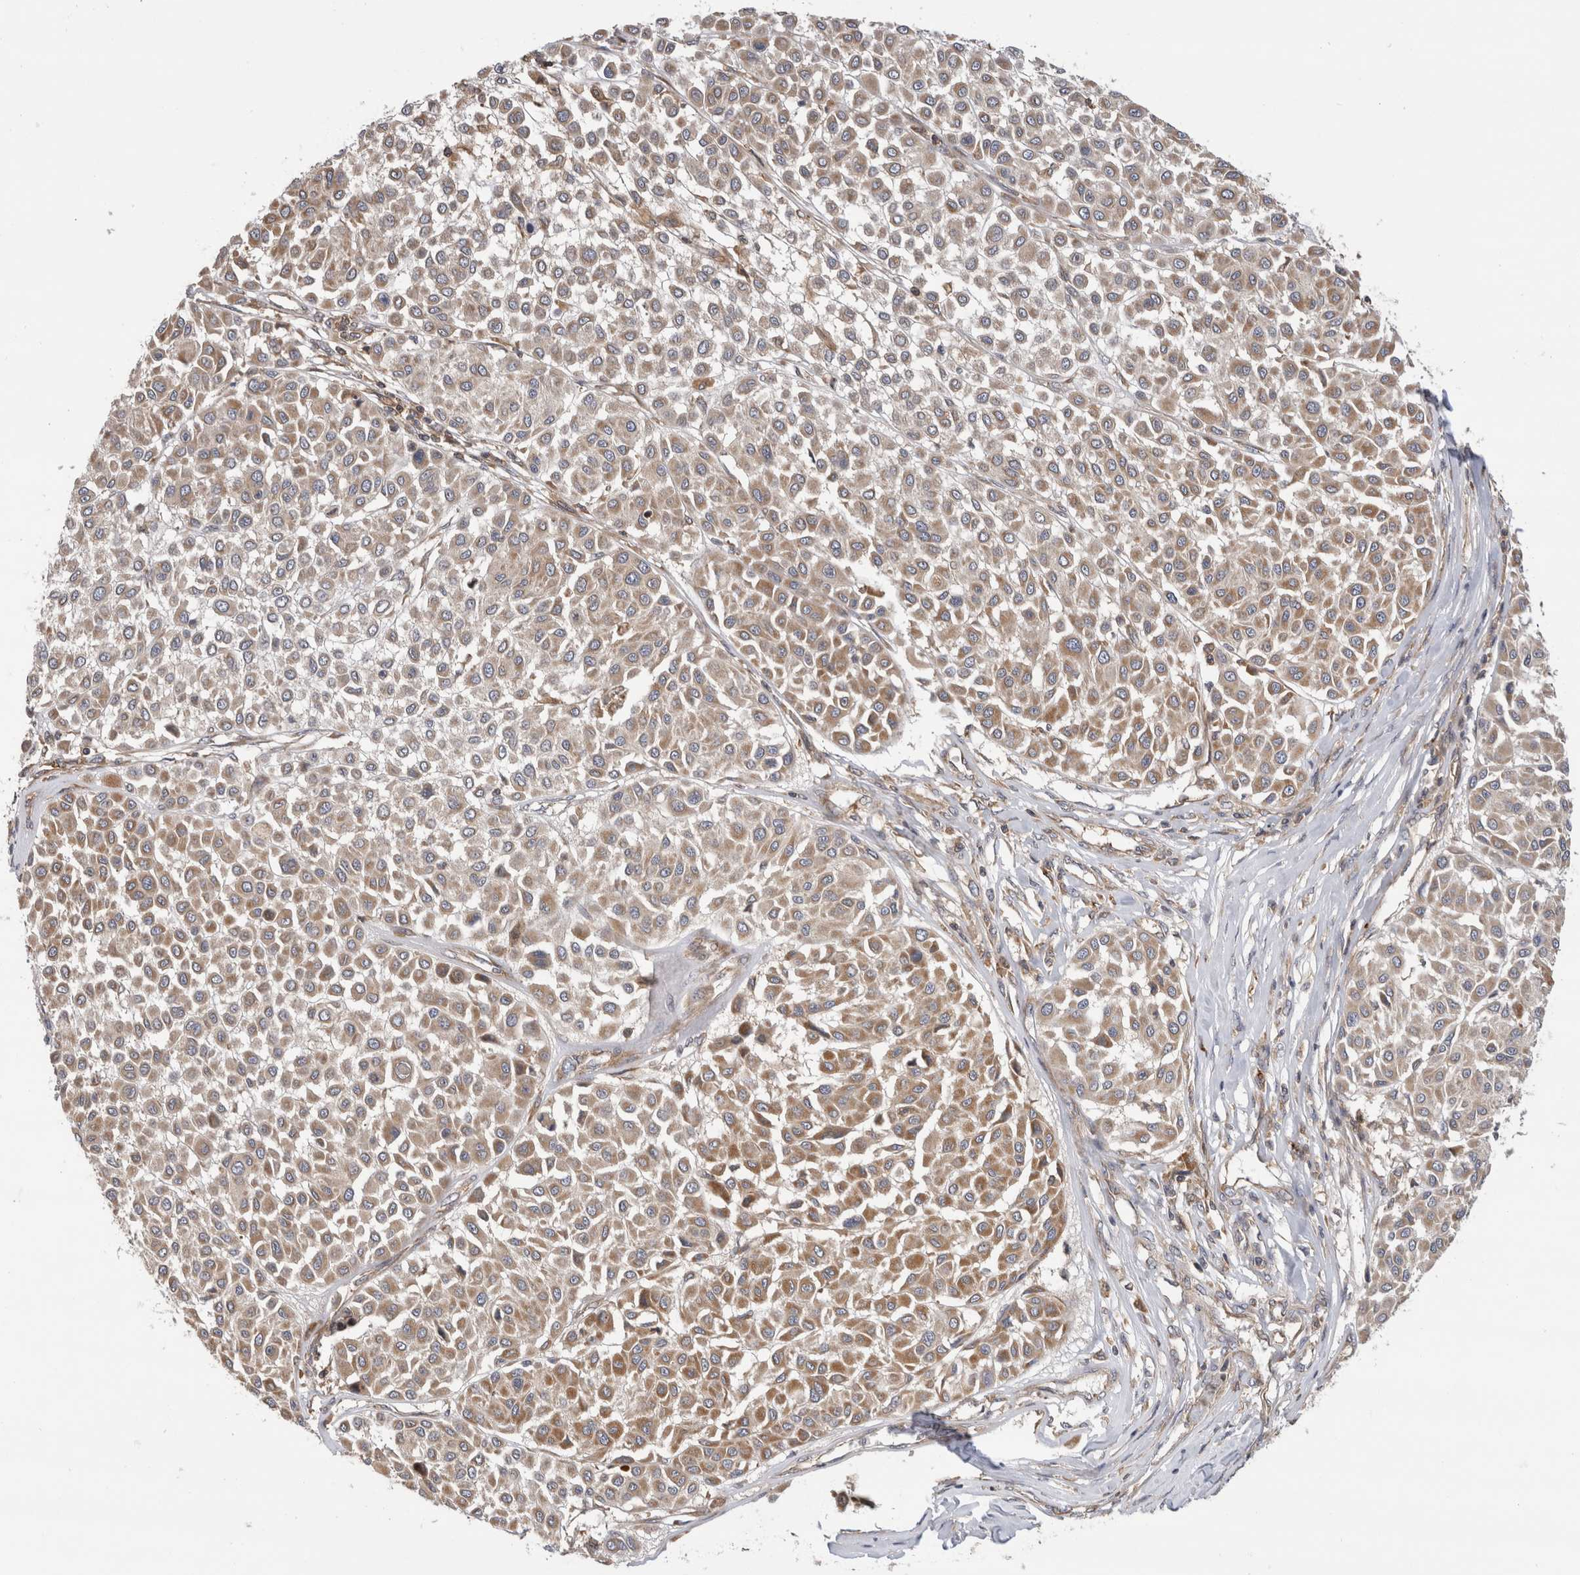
{"staining": {"intensity": "moderate", "quantity": ">75%", "location": "cytoplasmic/membranous"}, "tissue": "melanoma", "cell_type": "Tumor cells", "image_type": "cancer", "snomed": [{"axis": "morphology", "description": "Malignant melanoma, Metastatic site"}, {"axis": "topography", "description": "Soft tissue"}], "caption": "Immunohistochemistry (IHC) image of neoplastic tissue: melanoma stained using immunohistochemistry reveals medium levels of moderate protein expression localized specifically in the cytoplasmic/membranous of tumor cells, appearing as a cytoplasmic/membranous brown color.", "gene": "GRIK2", "patient": {"sex": "male", "age": 41}}